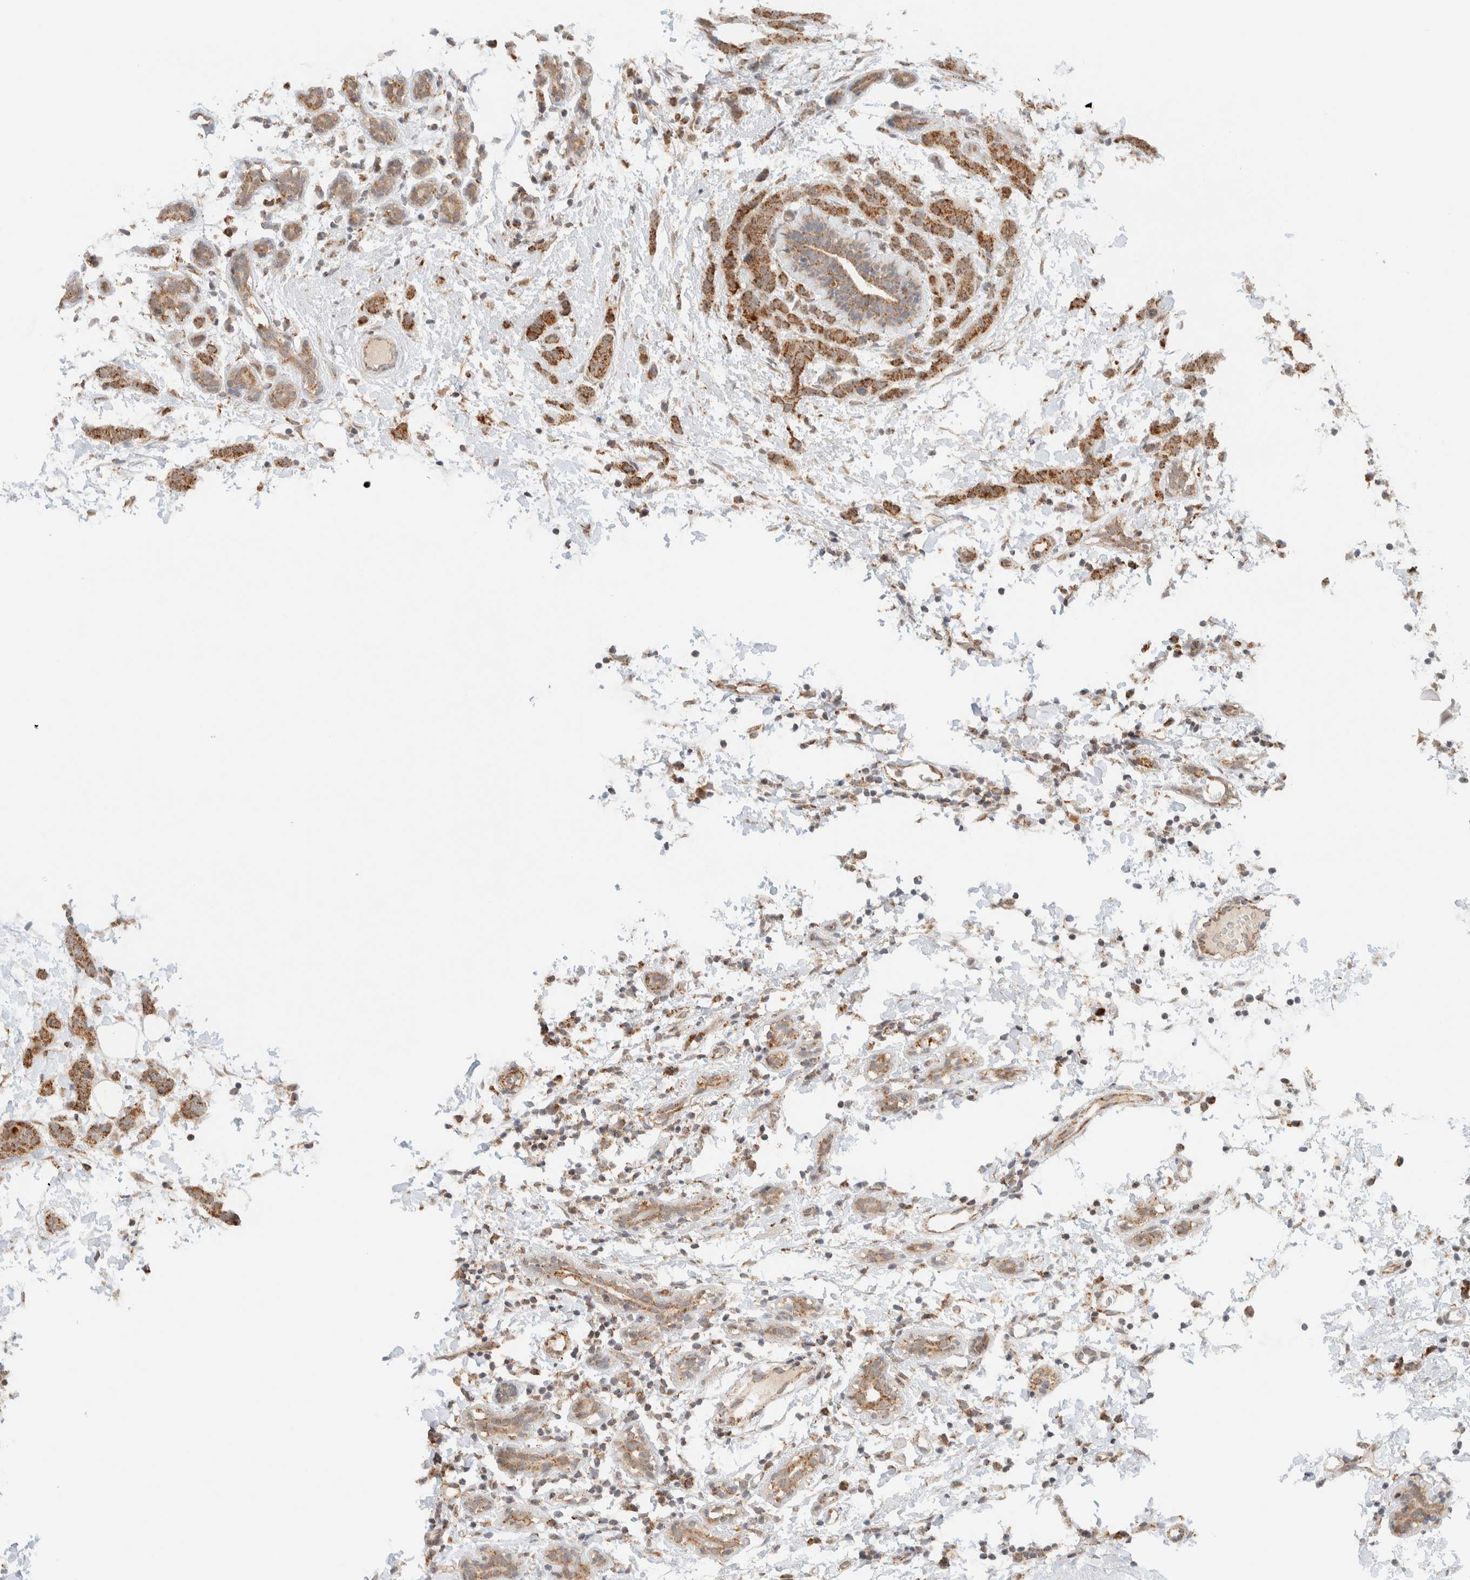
{"staining": {"intensity": "moderate", "quantity": ">75%", "location": "cytoplasmic/membranous"}, "tissue": "breast cancer", "cell_type": "Tumor cells", "image_type": "cancer", "snomed": [{"axis": "morphology", "description": "Normal tissue, NOS"}, {"axis": "morphology", "description": "Duct carcinoma"}, {"axis": "topography", "description": "Breast"}], "caption": "Brown immunohistochemical staining in breast intraductal carcinoma displays moderate cytoplasmic/membranous positivity in about >75% of tumor cells. The staining is performed using DAB brown chromogen to label protein expression. The nuclei are counter-stained blue using hematoxylin.", "gene": "MRPL41", "patient": {"sex": "female", "age": 40}}